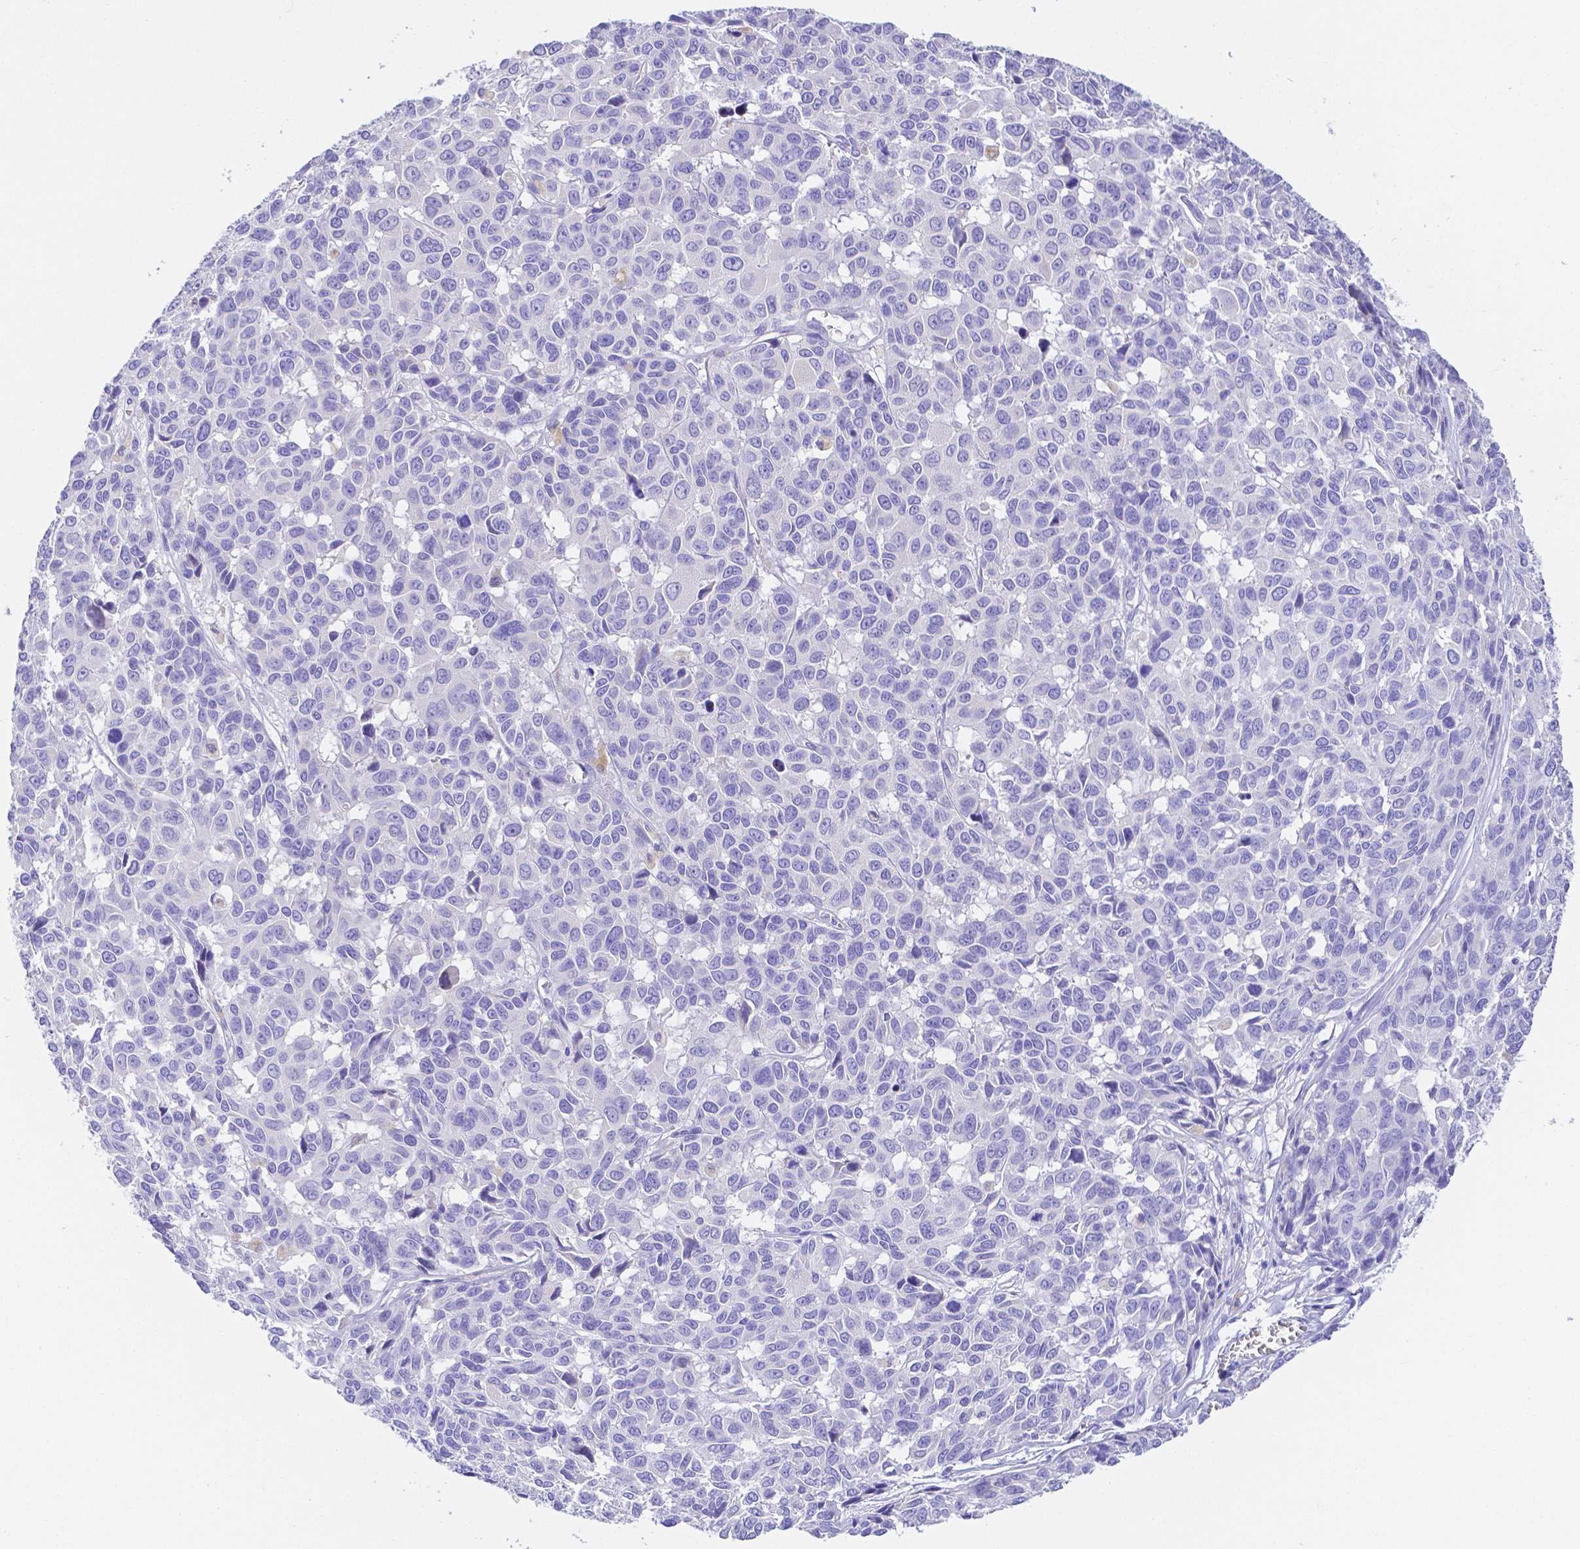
{"staining": {"intensity": "negative", "quantity": "none", "location": "none"}, "tissue": "melanoma", "cell_type": "Tumor cells", "image_type": "cancer", "snomed": [{"axis": "morphology", "description": "Malignant melanoma, NOS"}, {"axis": "topography", "description": "Skin"}], "caption": "A photomicrograph of malignant melanoma stained for a protein demonstrates no brown staining in tumor cells.", "gene": "ZG16B", "patient": {"sex": "female", "age": 66}}